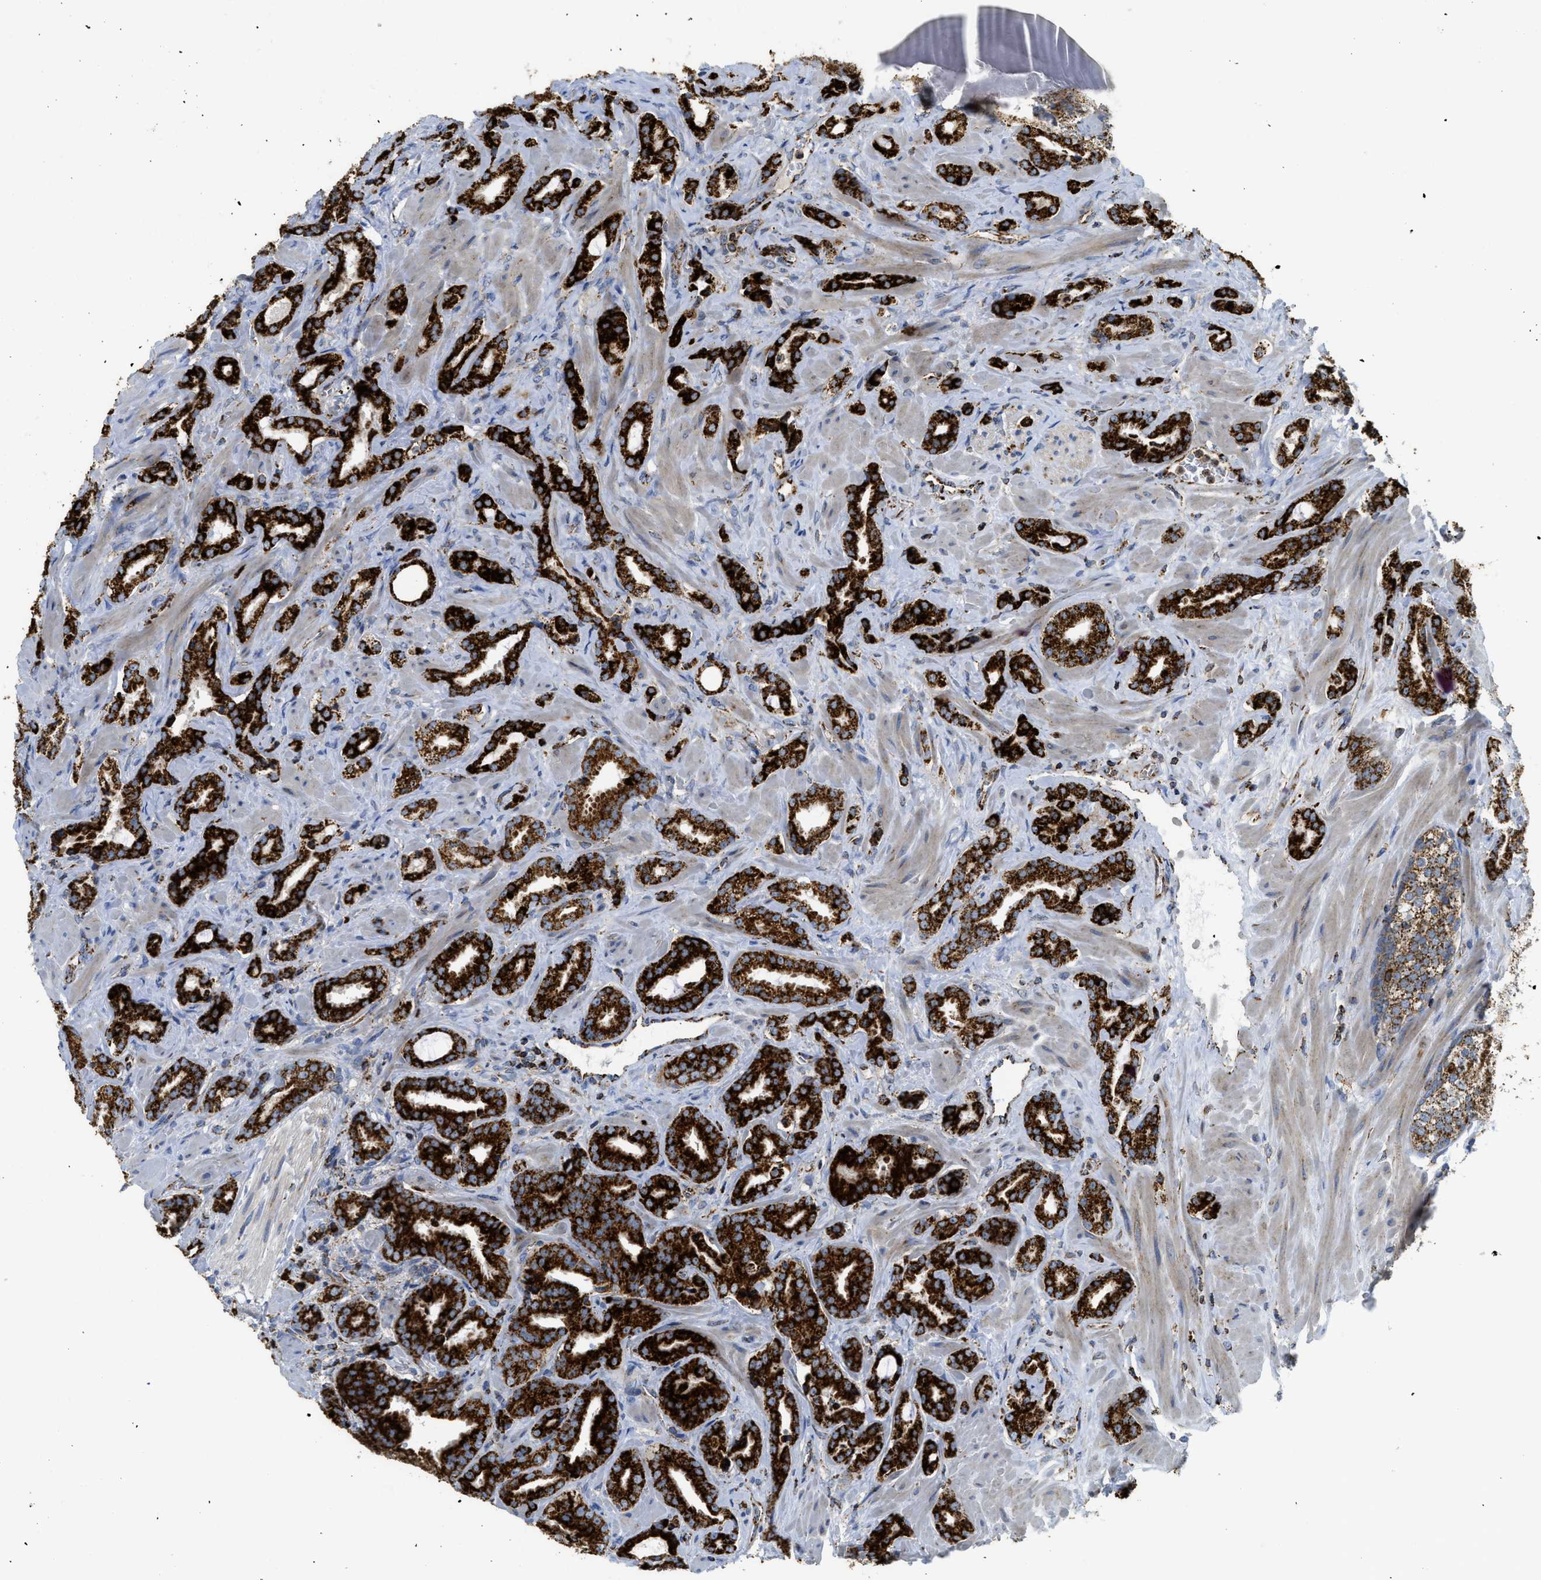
{"staining": {"intensity": "strong", "quantity": ">75%", "location": "cytoplasmic/membranous"}, "tissue": "prostate cancer", "cell_type": "Tumor cells", "image_type": "cancer", "snomed": [{"axis": "morphology", "description": "Adenocarcinoma, High grade"}, {"axis": "topography", "description": "Prostate"}], "caption": "Protein expression by immunohistochemistry (IHC) displays strong cytoplasmic/membranous staining in about >75% of tumor cells in high-grade adenocarcinoma (prostate).", "gene": "SQOR", "patient": {"sex": "male", "age": 64}}